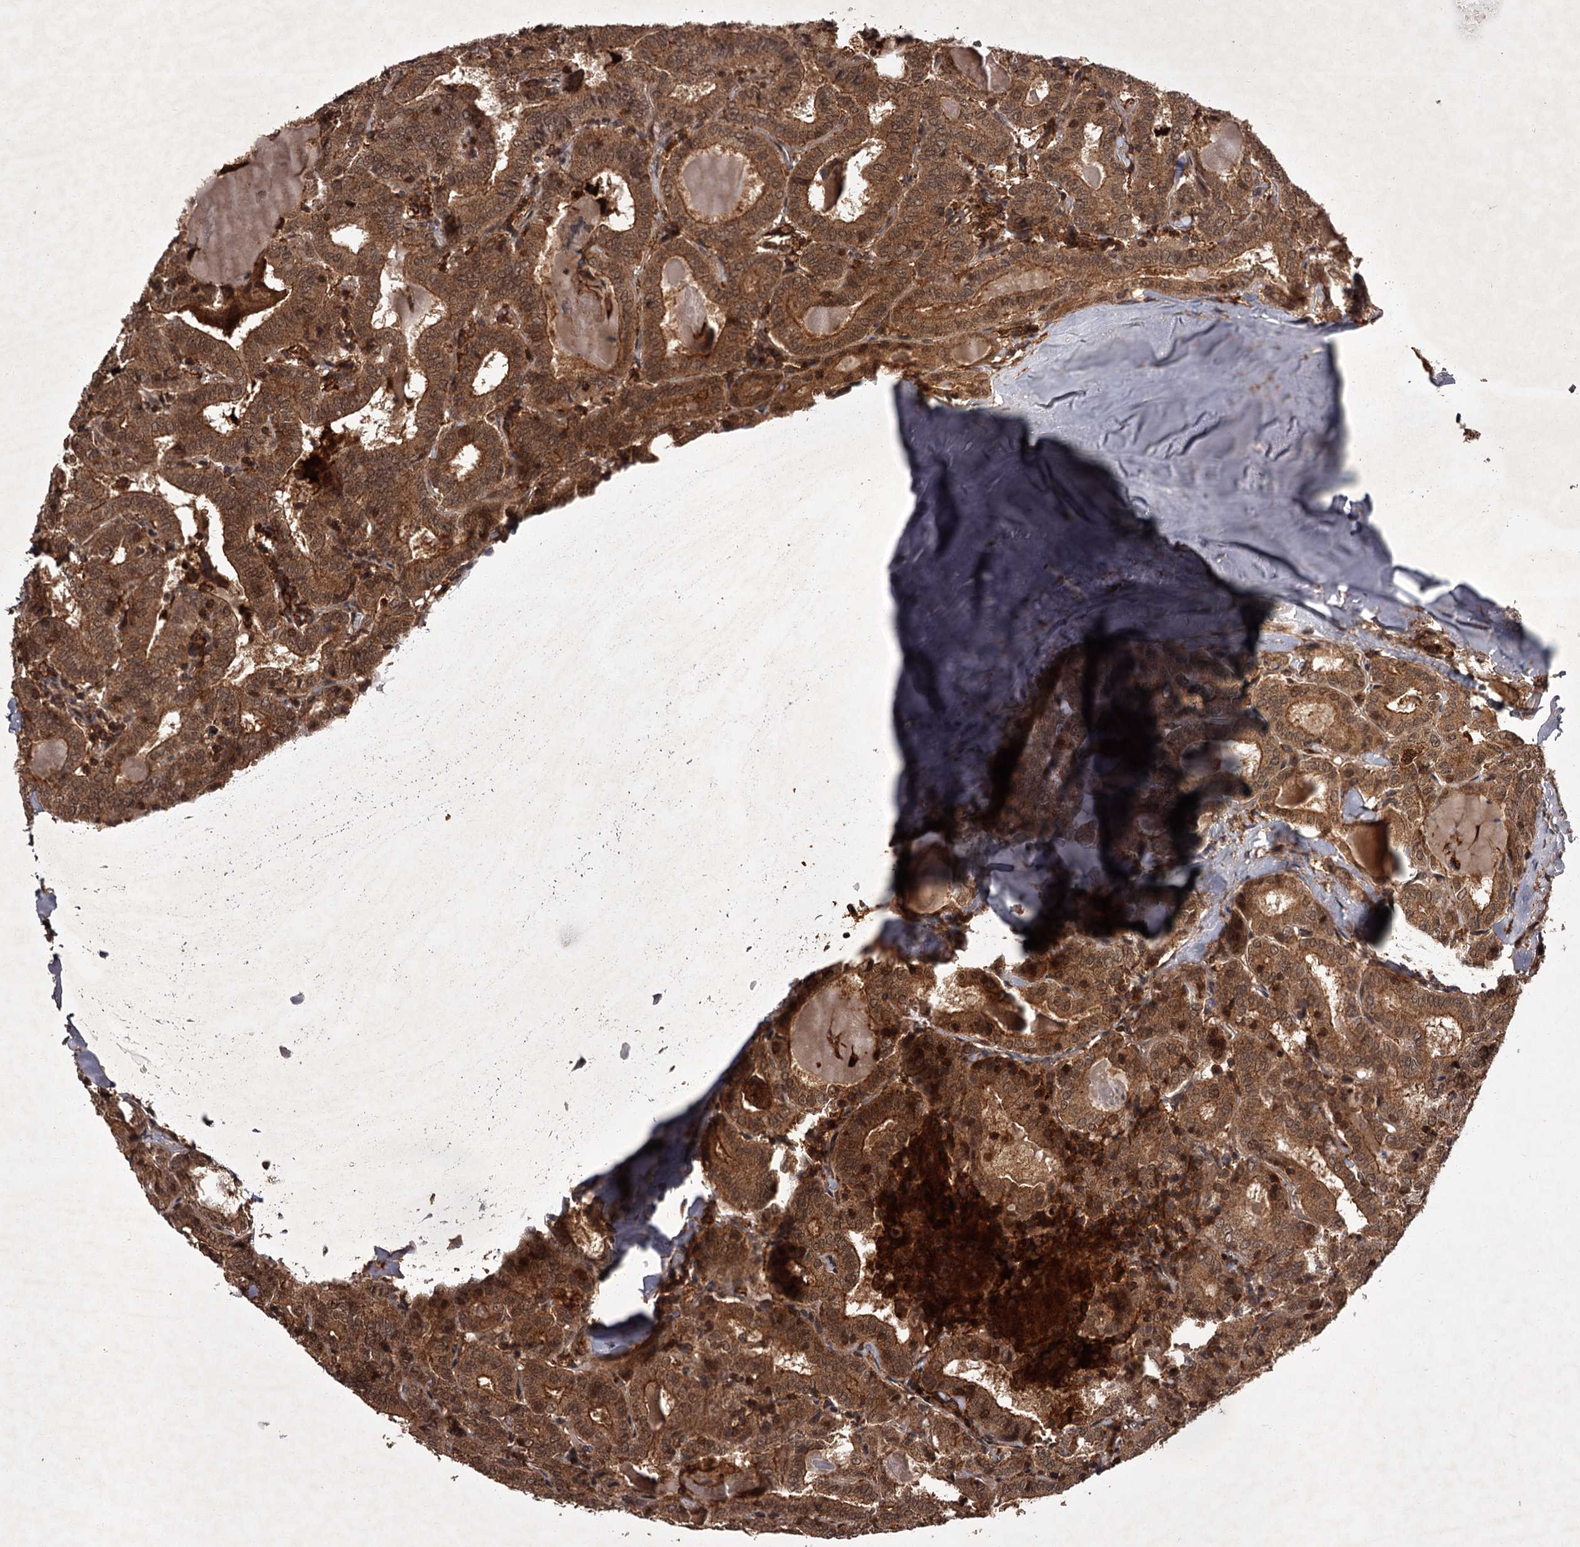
{"staining": {"intensity": "moderate", "quantity": ">75%", "location": "cytoplasmic/membranous,nuclear"}, "tissue": "thyroid cancer", "cell_type": "Tumor cells", "image_type": "cancer", "snomed": [{"axis": "morphology", "description": "Papillary adenocarcinoma, NOS"}, {"axis": "topography", "description": "Thyroid gland"}], "caption": "A medium amount of moderate cytoplasmic/membranous and nuclear staining is identified in about >75% of tumor cells in papillary adenocarcinoma (thyroid) tissue.", "gene": "TBC1D23", "patient": {"sex": "female", "age": 72}}